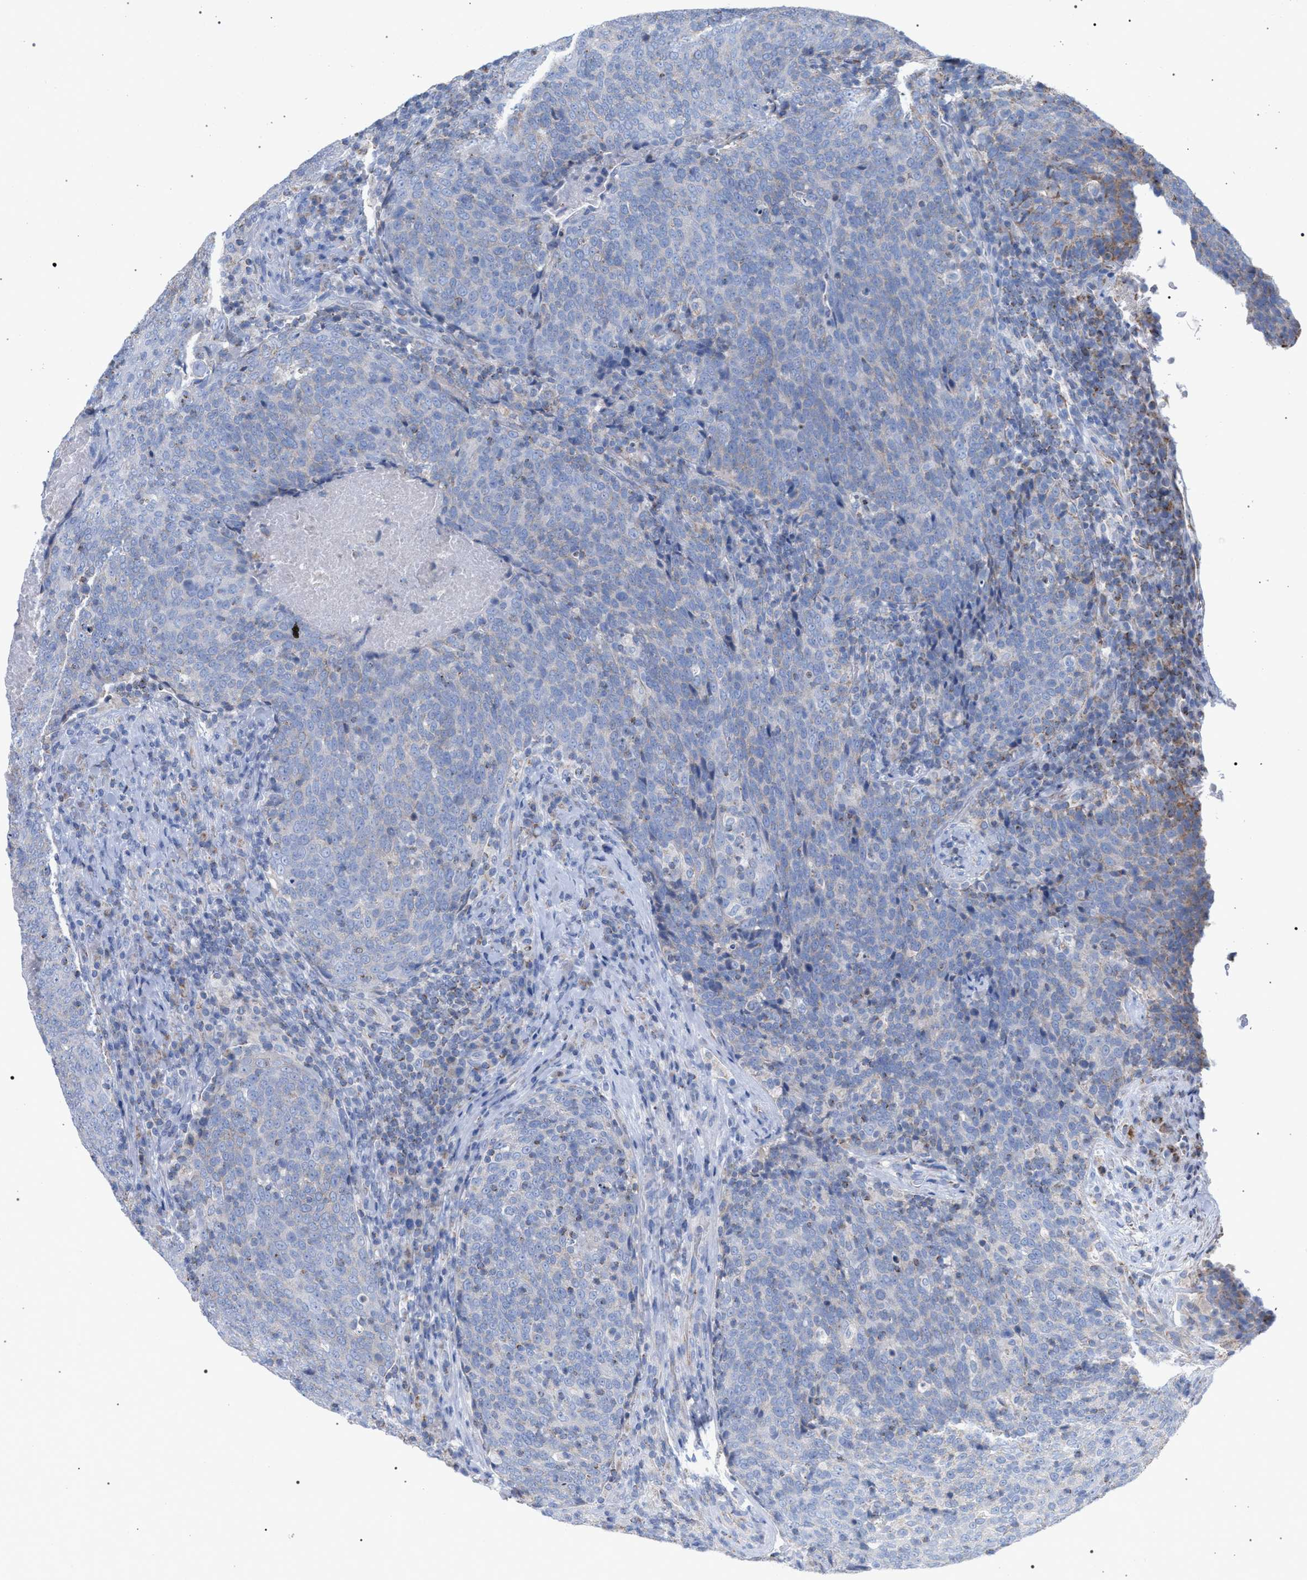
{"staining": {"intensity": "negative", "quantity": "none", "location": "none"}, "tissue": "head and neck cancer", "cell_type": "Tumor cells", "image_type": "cancer", "snomed": [{"axis": "morphology", "description": "Squamous cell carcinoma, NOS"}, {"axis": "morphology", "description": "Squamous cell carcinoma, metastatic, NOS"}, {"axis": "topography", "description": "Lymph node"}, {"axis": "topography", "description": "Head-Neck"}], "caption": "The histopathology image reveals no significant expression in tumor cells of head and neck squamous cell carcinoma. Brightfield microscopy of IHC stained with DAB (3,3'-diaminobenzidine) (brown) and hematoxylin (blue), captured at high magnification.", "gene": "ECI2", "patient": {"sex": "male", "age": 62}}